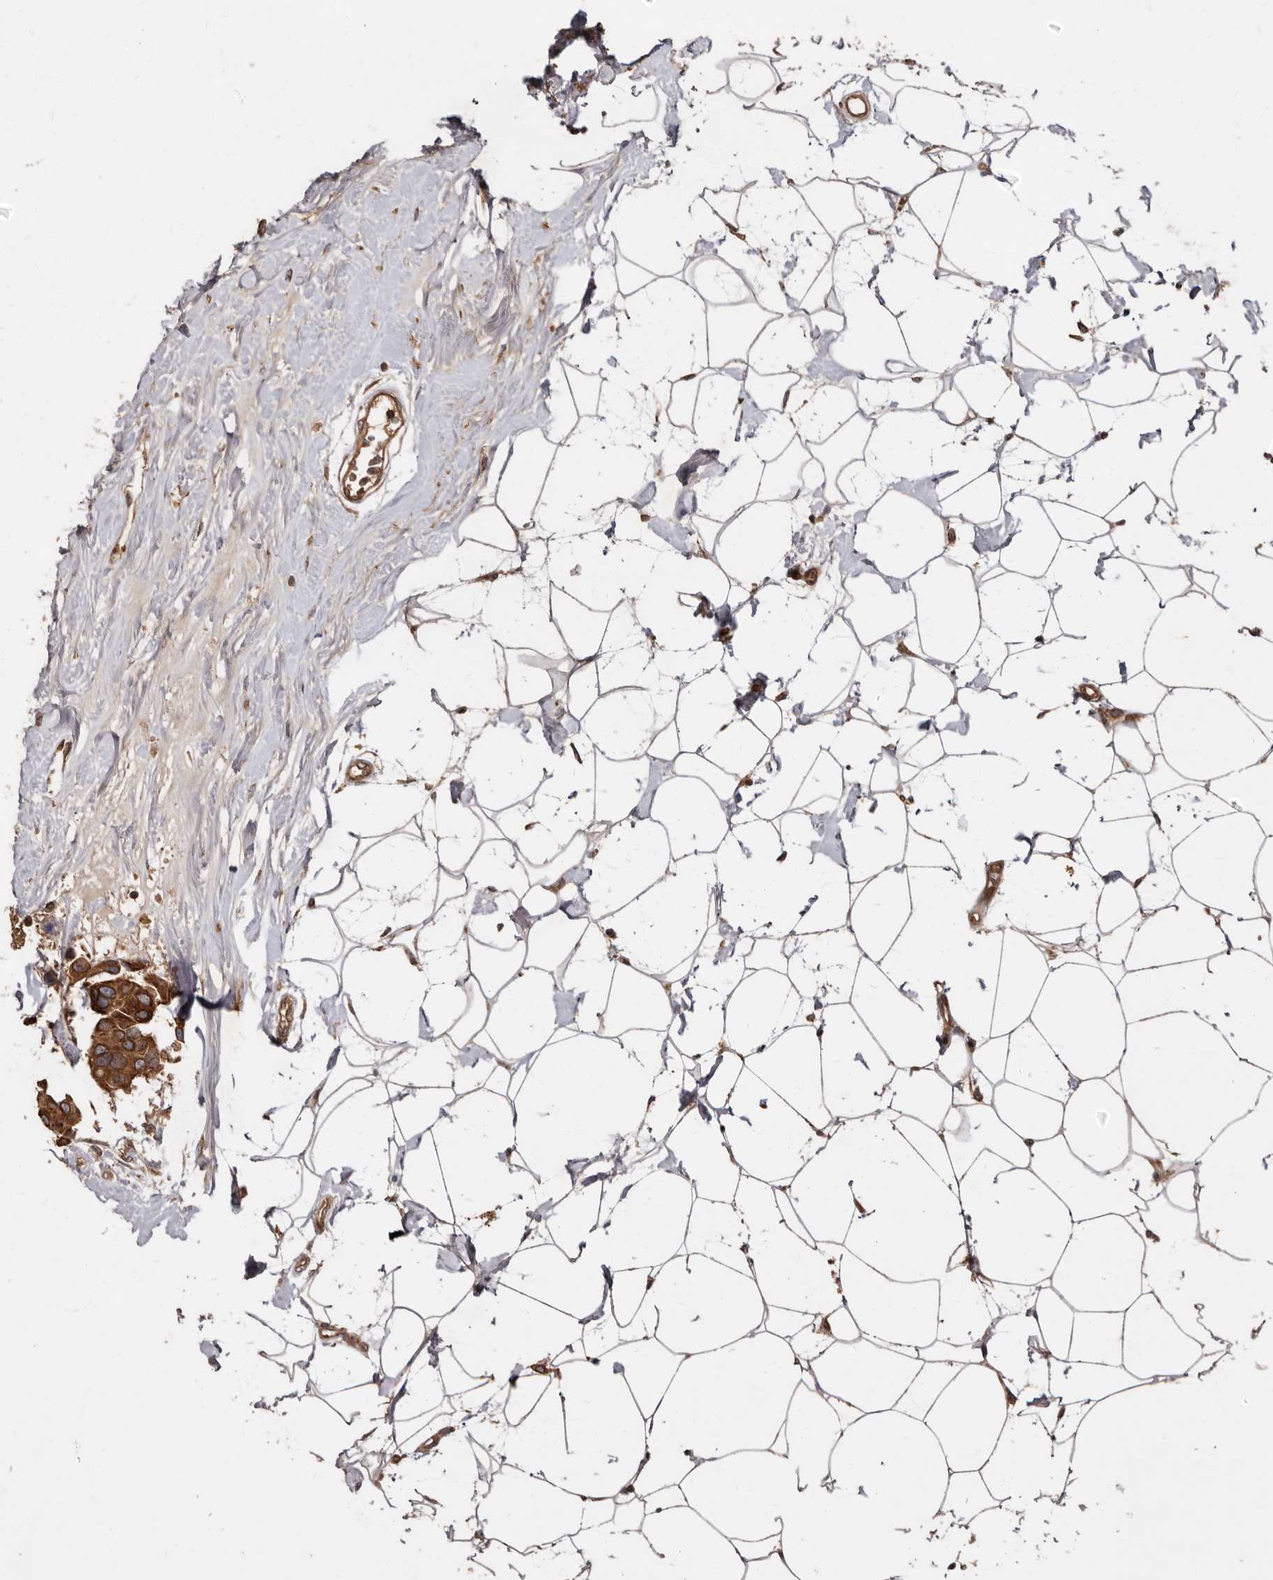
{"staining": {"intensity": "moderate", "quantity": ">75%", "location": "cytoplasmic/membranous"}, "tissue": "breast cancer", "cell_type": "Tumor cells", "image_type": "cancer", "snomed": [{"axis": "morphology", "description": "Normal tissue, NOS"}, {"axis": "morphology", "description": "Duct carcinoma"}, {"axis": "topography", "description": "Breast"}], "caption": "IHC (DAB (3,3'-diaminobenzidine)) staining of infiltrating ductal carcinoma (breast) reveals moderate cytoplasmic/membranous protein expression in about >75% of tumor cells. (brown staining indicates protein expression, while blue staining denotes nuclei).", "gene": "STK36", "patient": {"sex": "female", "age": 39}}